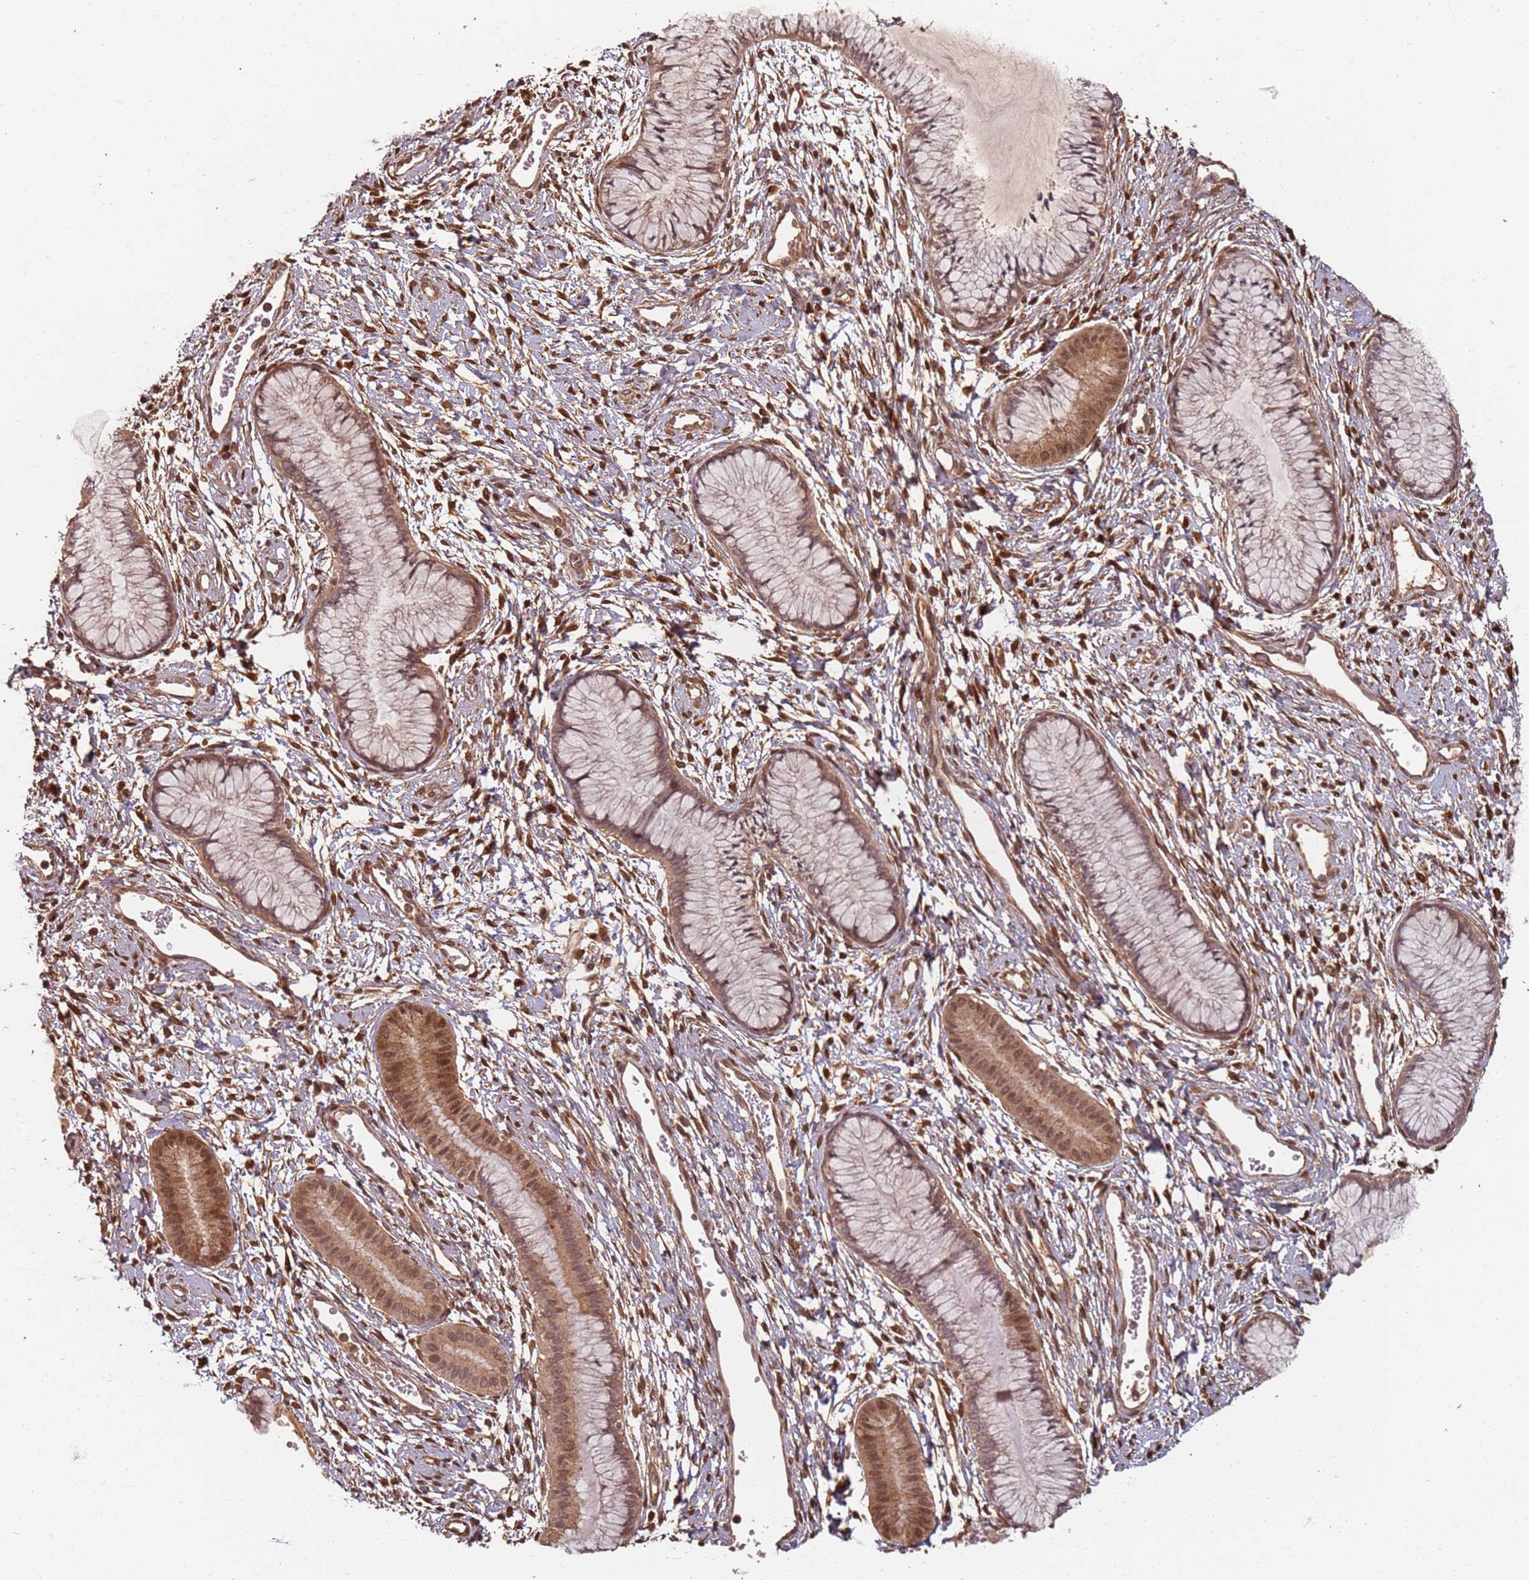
{"staining": {"intensity": "weak", "quantity": "<25%", "location": "nuclear"}, "tissue": "cervix", "cell_type": "Glandular cells", "image_type": "normal", "snomed": [{"axis": "morphology", "description": "Normal tissue, NOS"}, {"axis": "topography", "description": "Cervix"}], "caption": "Micrograph shows no significant protein positivity in glandular cells of unremarkable cervix. (IHC, brightfield microscopy, high magnification).", "gene": "SDCCAG8", "patient": {"sex": "female", "age": 42}}